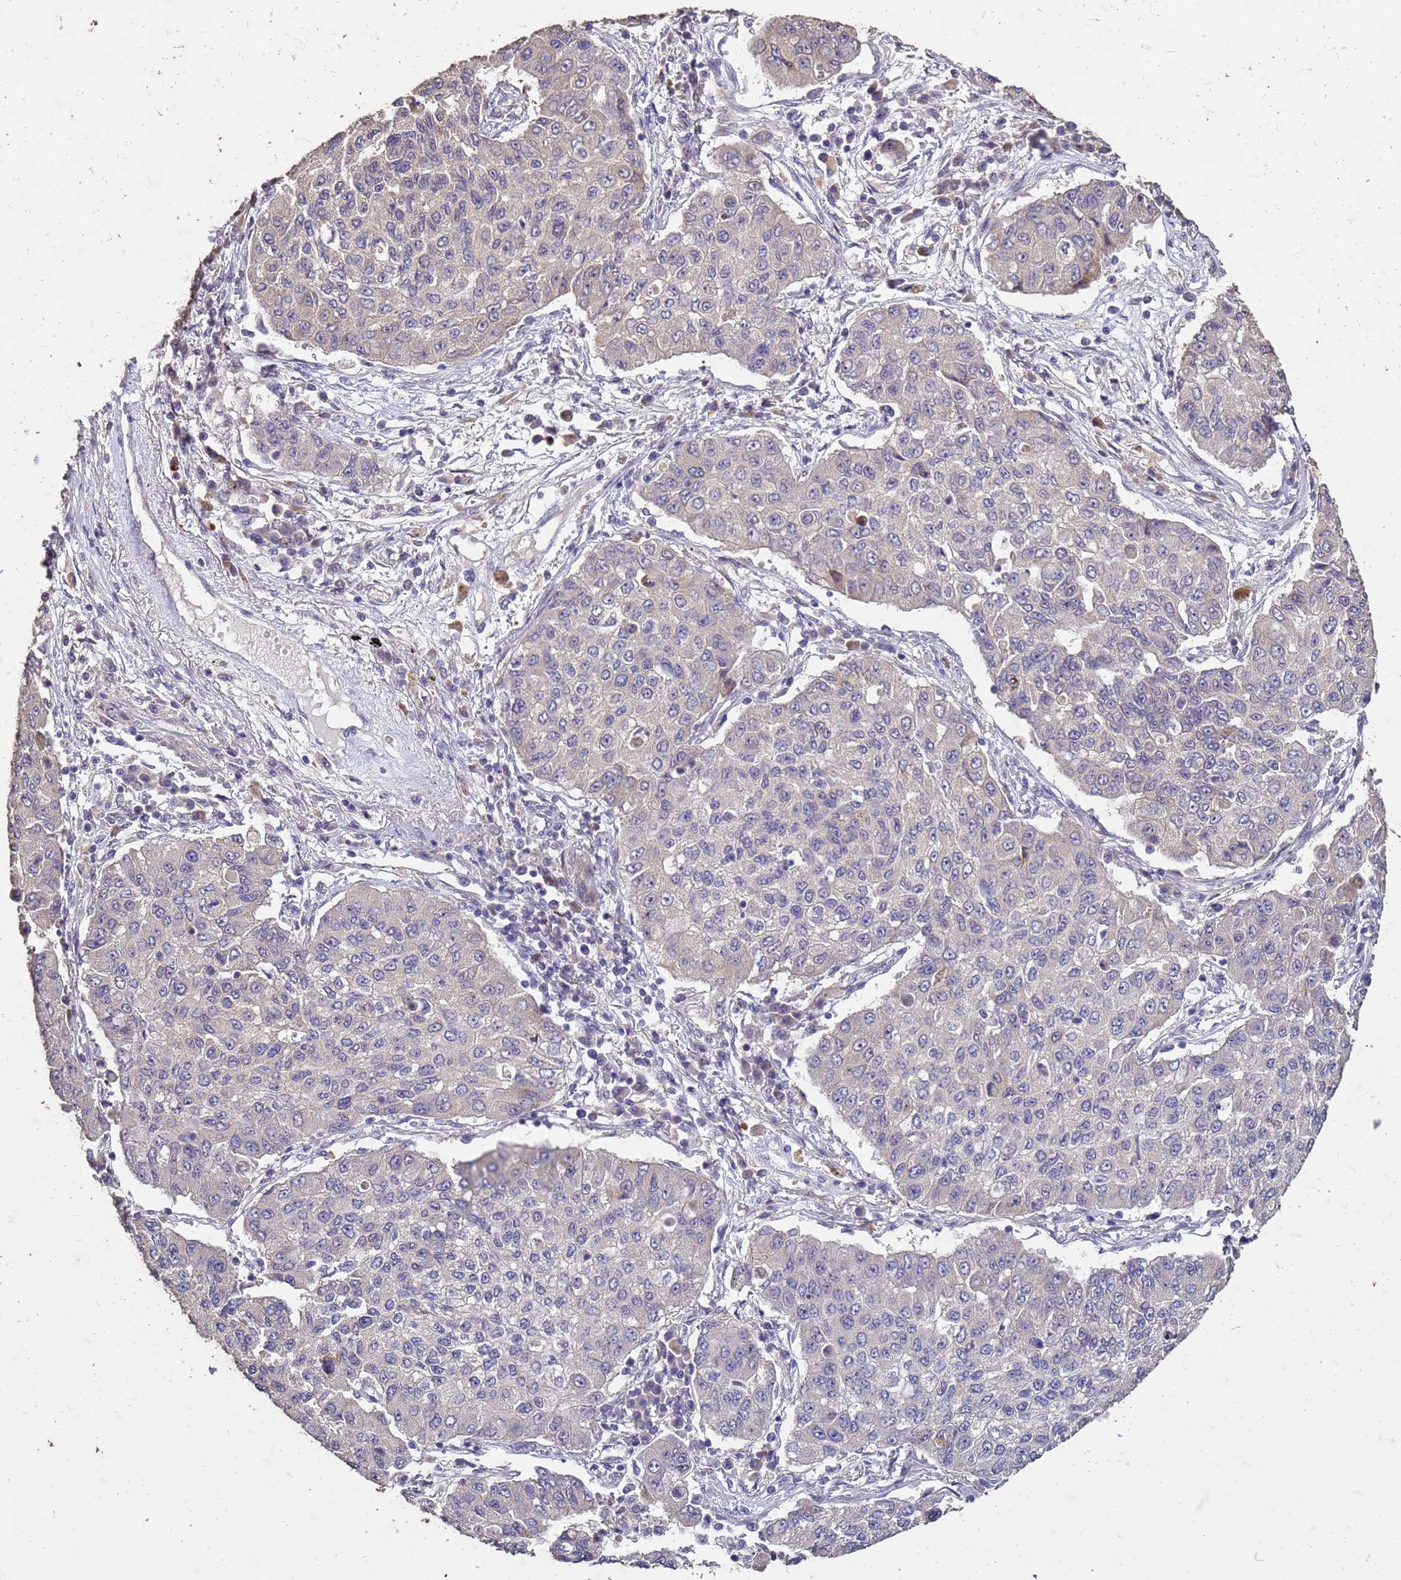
{"staining": {"intensity": "negative", "quantity": "none", "location": "none"}, "tissue": "lung cancer", "cell_type": "Tumor cells", "image_type": "cancer", "snomed": [{"axis": "morphology", "description": "Squamous cell carcinoma, NOS"}, {"axis": "topography", "description": "Lung"}], "caption": "A high-resolution micrograph shows IHC staining of squamous cell carcinoma (lung), which reveals no significant expression in tumor cells.", "gene": "FAM184B", "patient": {"sex": "male", "age": 74}}